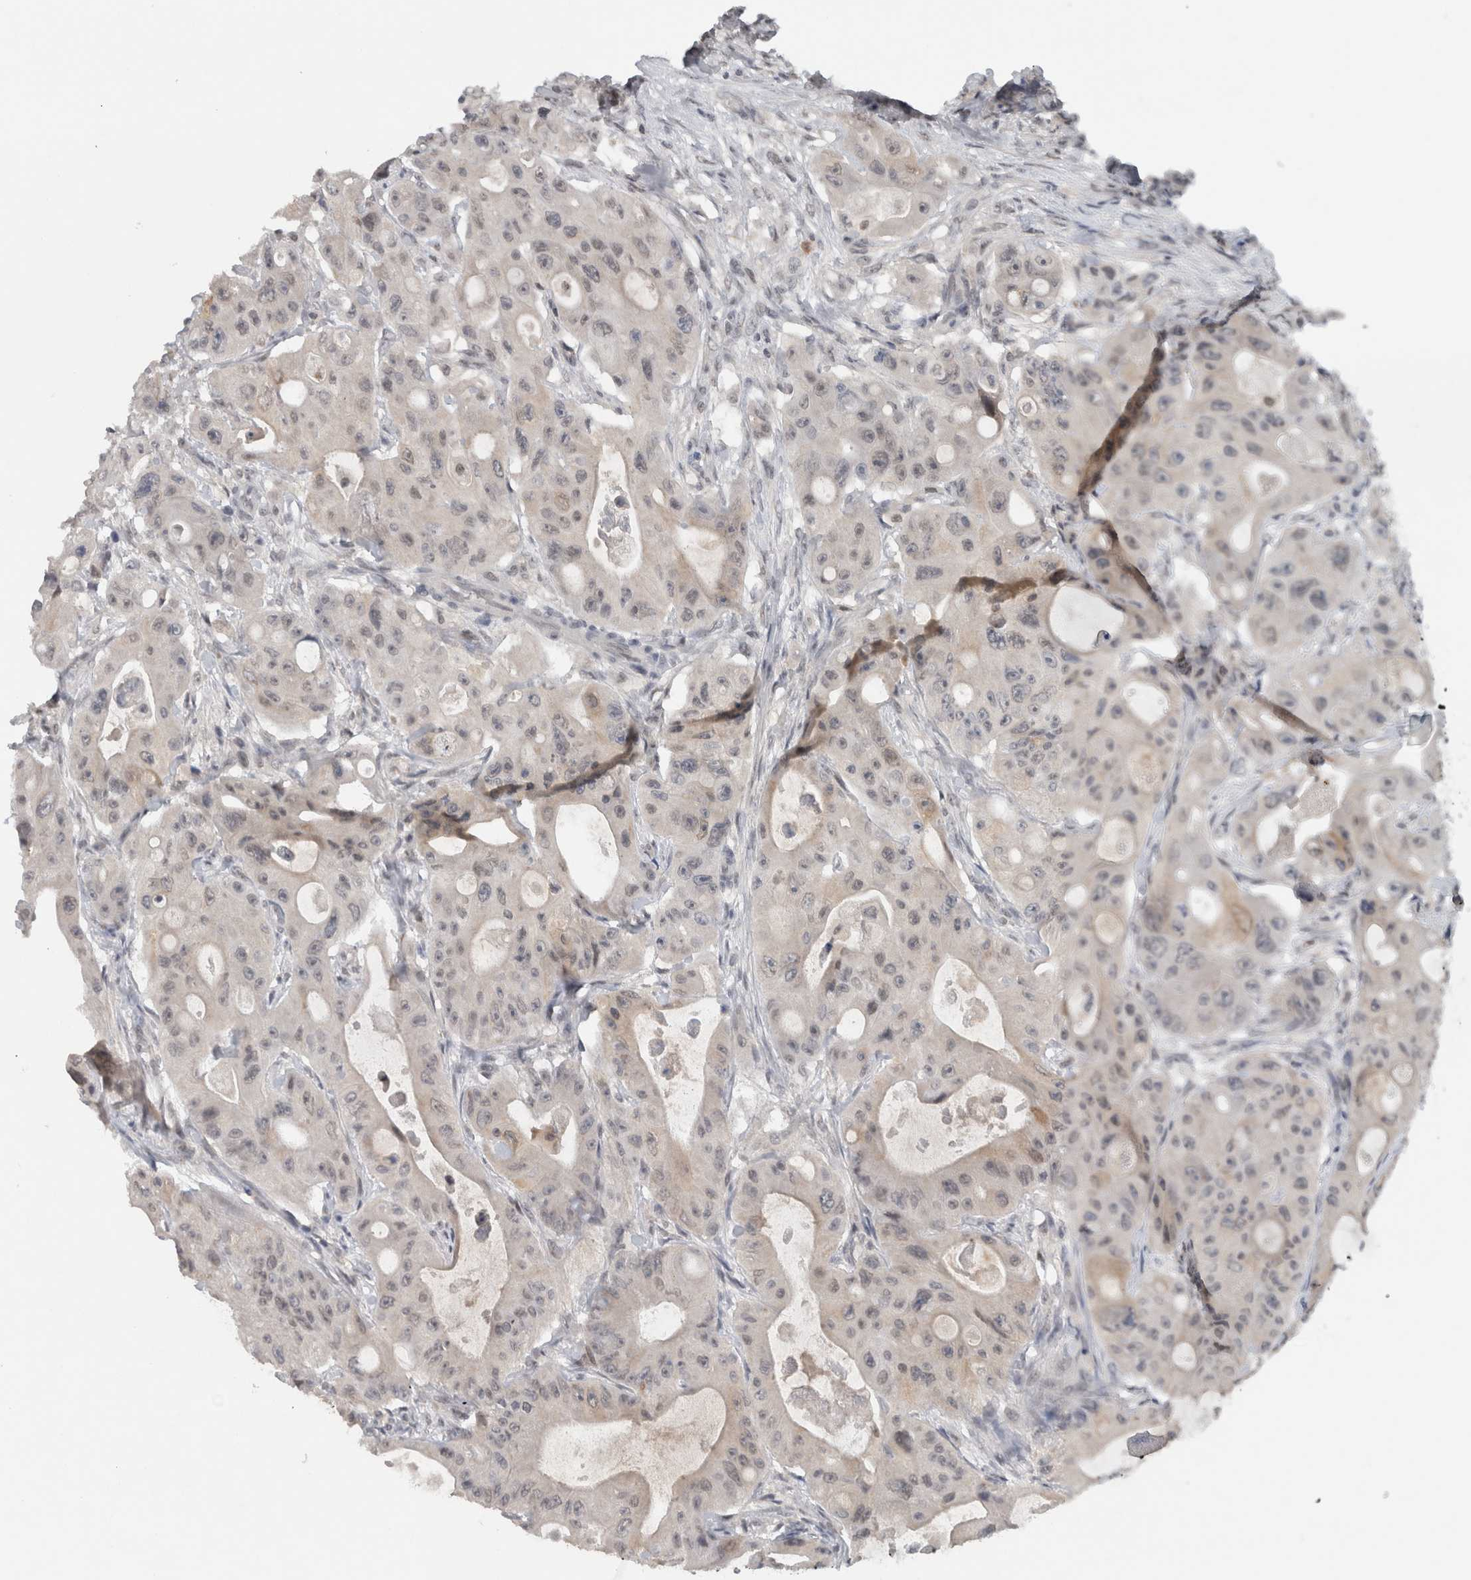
{"staining": {"intensity": "weak", "quantity": "<25%", "location": "nuclear"}, "tissue": "colorectal cancer", "cell_type": "Tumor cells", "image_type": "cancer", "snomed": [{"axis": "morphology", "description": "Adenocarcinoma, NOS"}, {"axis": "topography", "description": "Colon"}], "caption": "Human colorectal adenocarcinoma stained for a protein using immunohistochemistry reveals no staining in tumor cells.", "gene": "PRXL2A", "patient": {"sex": "female", "age": 46}}